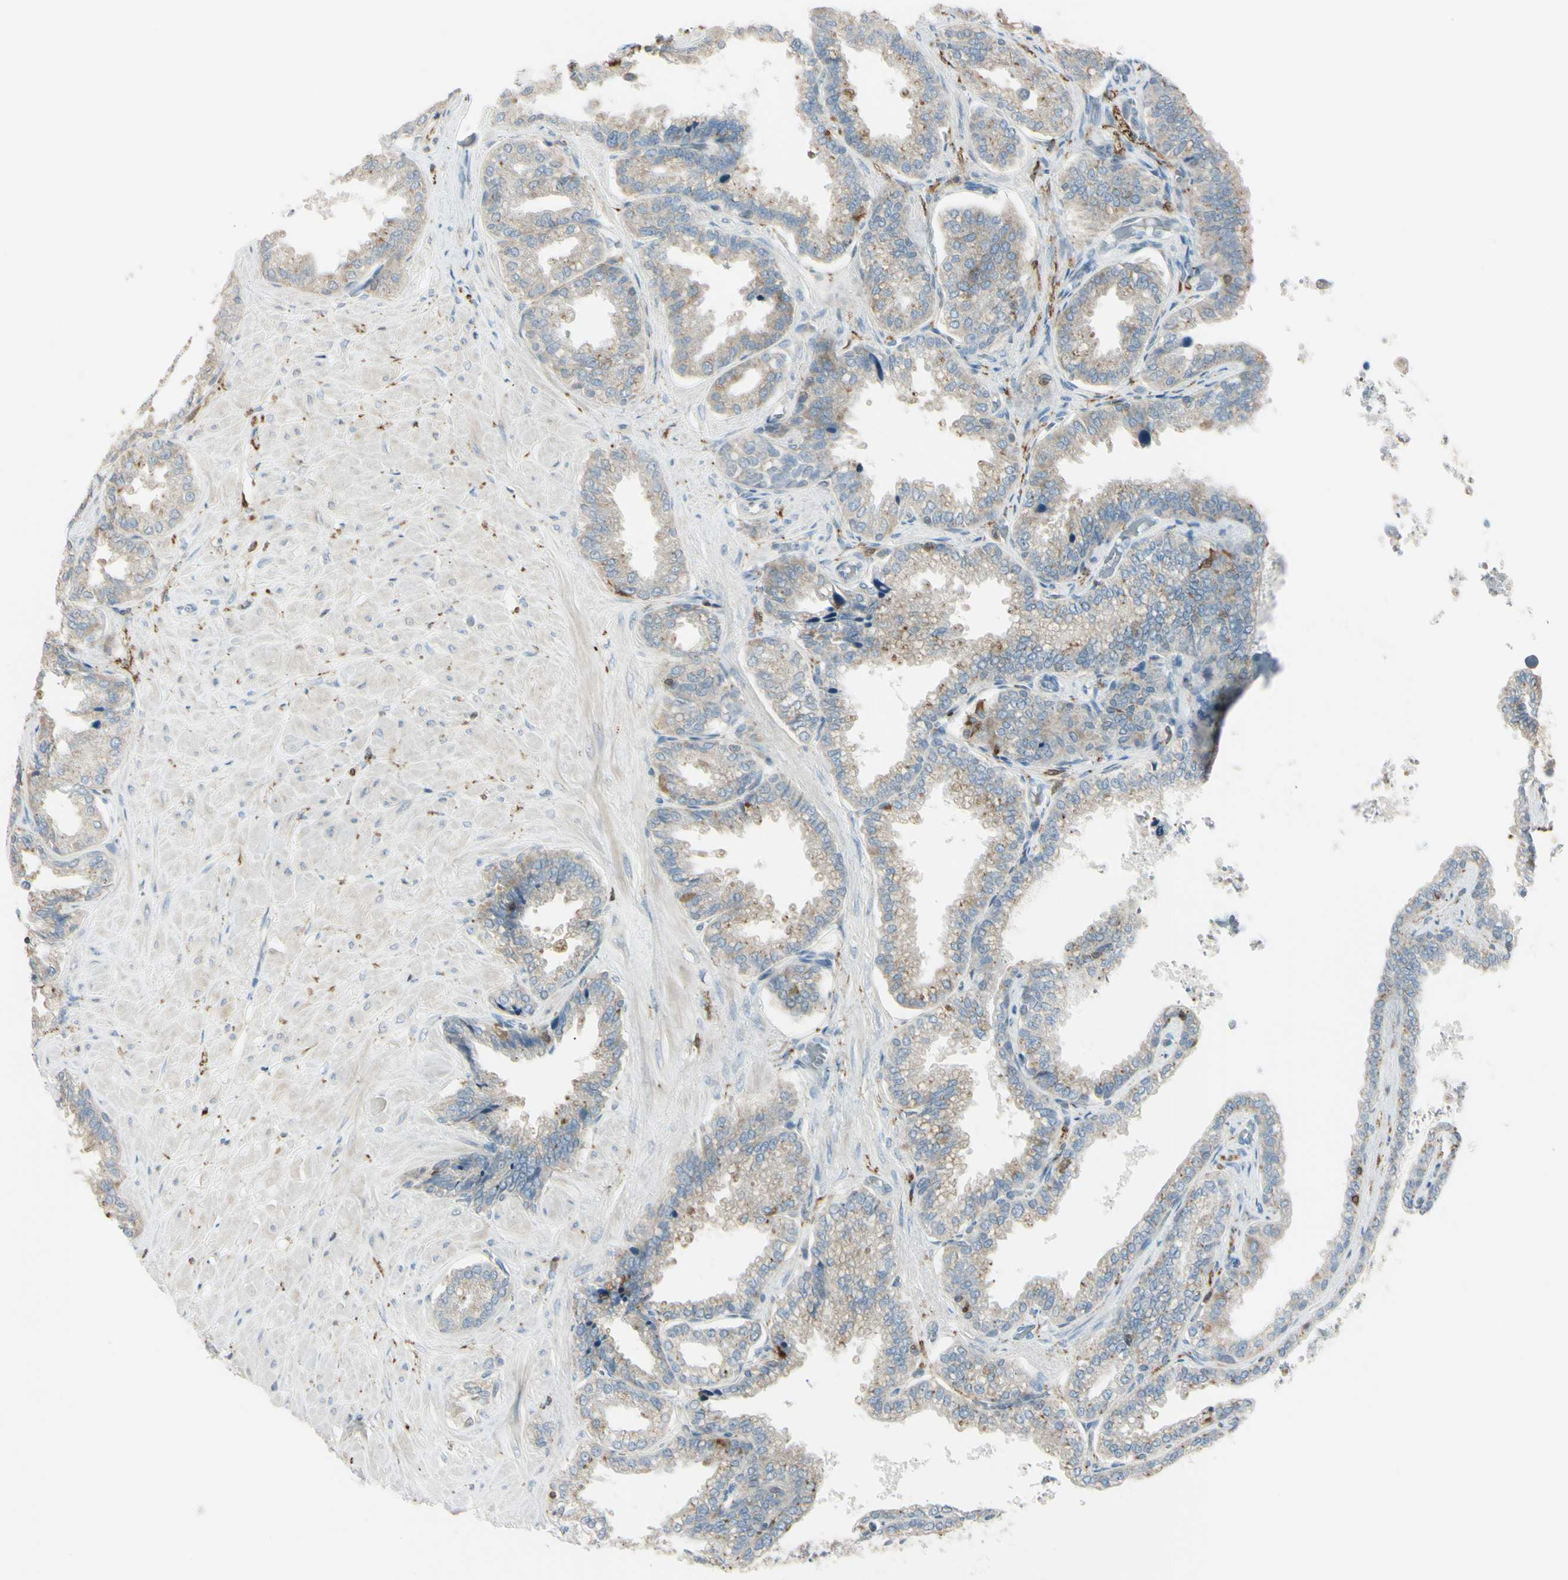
{"staining": {"intensity": "weak", "quantity": ">75%", "location": "cytoplasmic/membranous"}, "tissue": "seminal vesicle", "cell_type": "Glandular cells", "image_type": "normal", "snomed": [{"axis": "morphology", "description": "Normal tissue, NOS"}, {"axis": "topography", "description": "Seminal veicle"}], "caption": "Protein expression analysis of unremarkable human seminal vesicle reveals weak cytoplasmic/membranous expression in approximately >75% of glandular cells.", "gene": "CYRIB", "patient": {"sex": "male", "age": 46}}